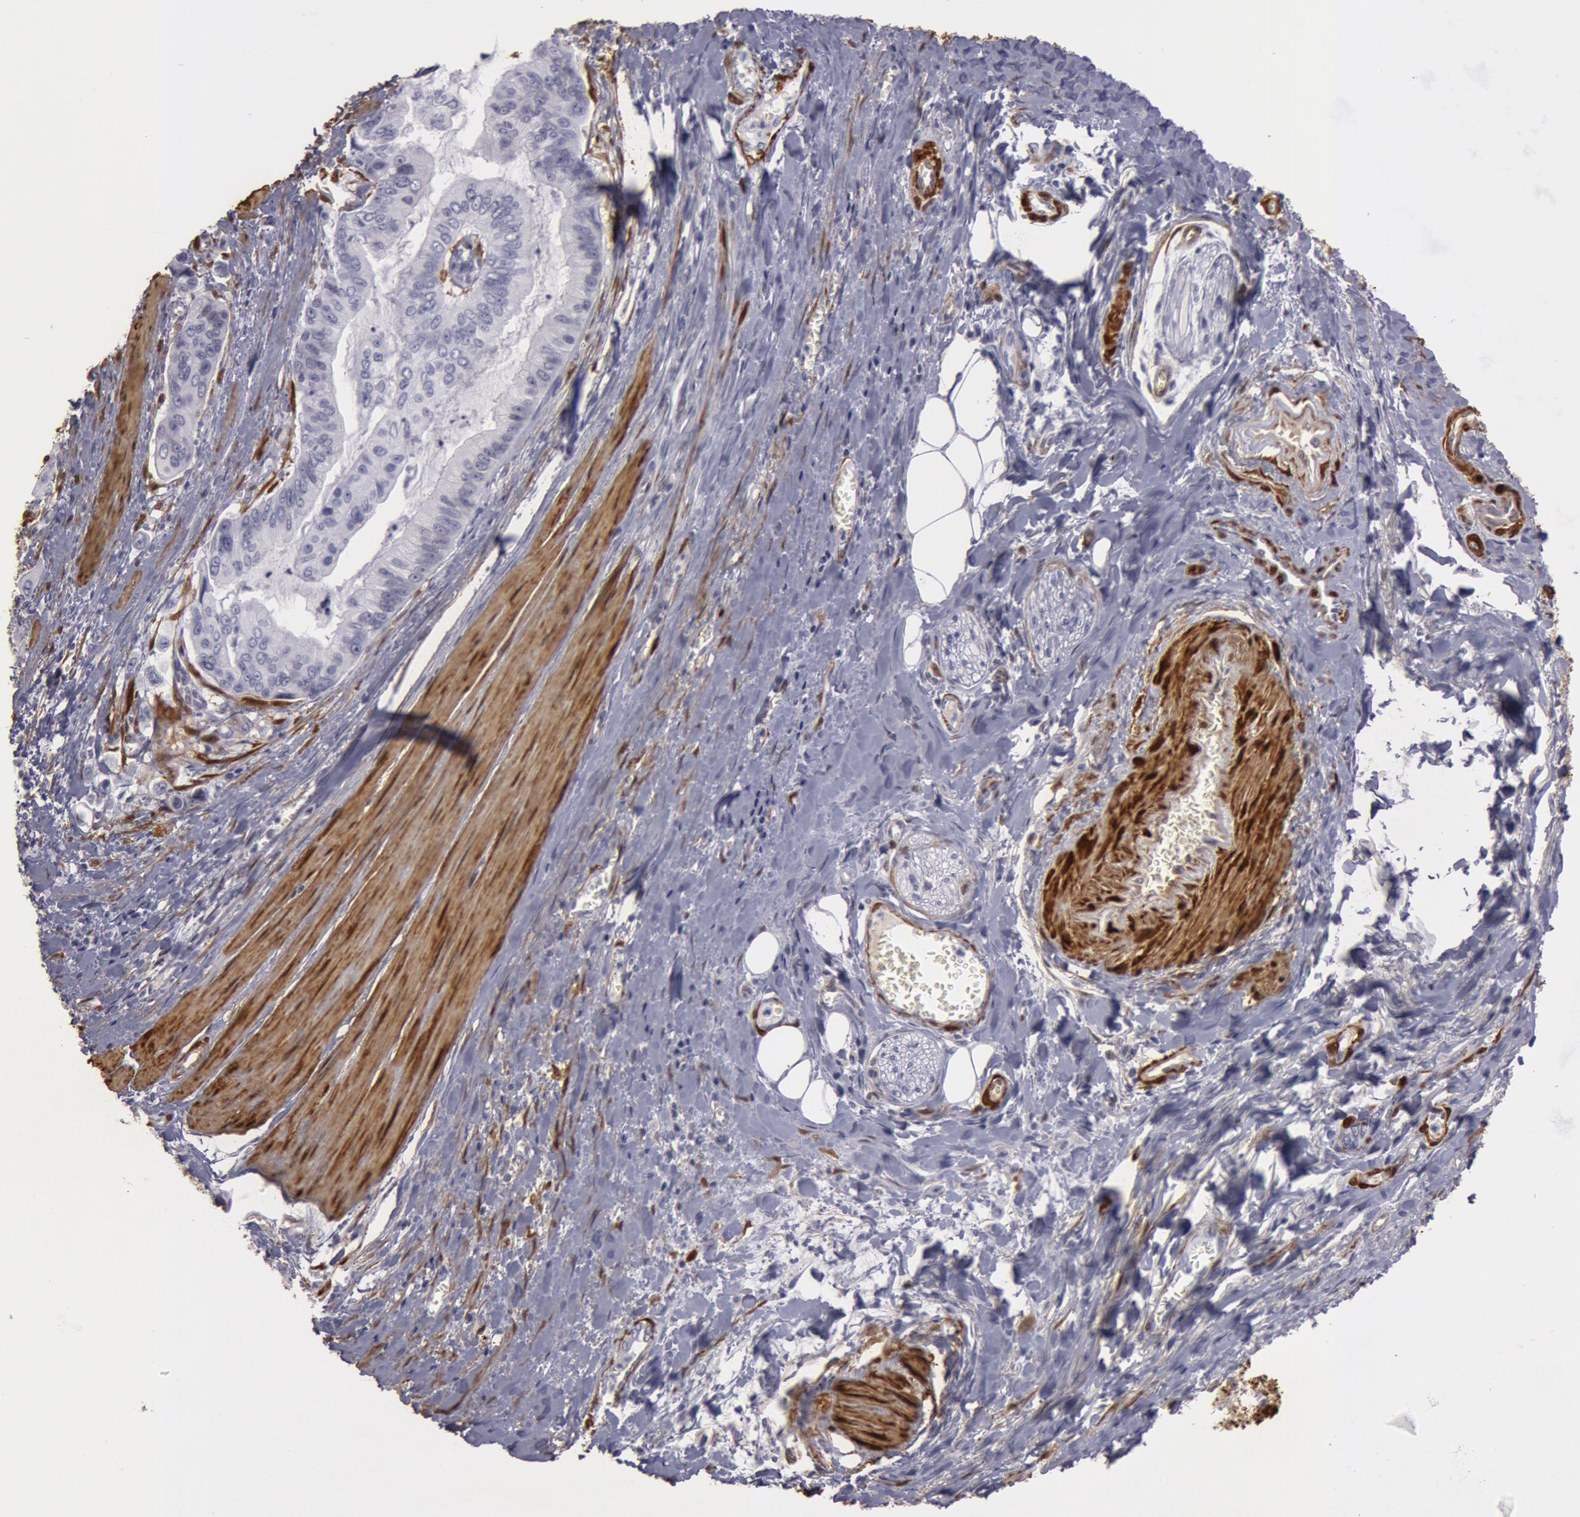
{"staining": {"intensity": "negative", "quantity": "none", "location": "none"}, "tissue": "stomach cancer", "cell_type": "Tumor cells", "image_type": "cancer", "snomed": [{"axis": "morphology", "description": "Adenocarcinoma, NOS"}, {"axis": "topography", "description": "Stomach, upper"}], "caption": "High power microscopy image of an immunohistochemistry (IHC) image of stomach adenocarcinoma, revealing no significant positivity in tumor cells.", "gene": "TAGLN", "patient": {"sex": "male", "age": 80}}